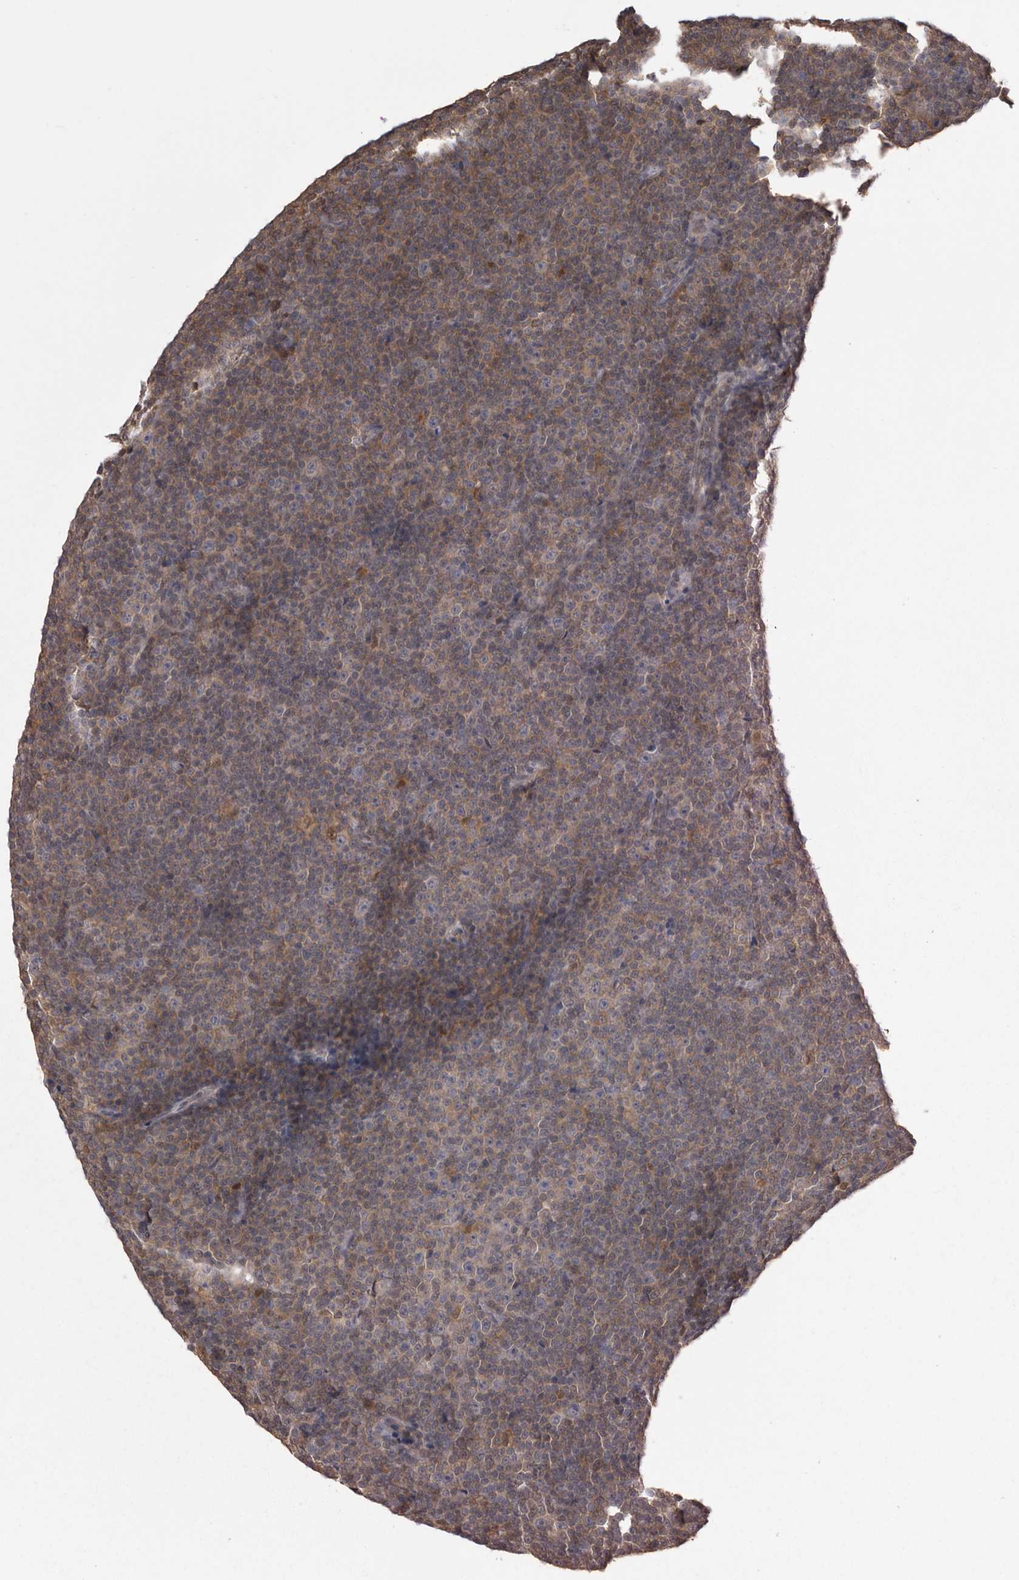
{"staining": {"intensity": "weak", "quantity": "<25%", "location": "cytoplasmic/membranous"}, "tissue": "lymphoma", "cell_type": "Tumor cells", "image_type": "cancer", "snomed": [{"axis": "morphology", "description": "Malignant lymphoma, non-Hodgkin's type, Low grade"}, {"axis": "topography", "description": "Lymph node"}], "caption": "This is an immunohistochemistry photomicrograph of low-grade malignant lymphoma, non-Hodgkin's type. There is no expression in tumor cells.", "gene": "MDH1", "patient": {"sex": "female", "age": 67}}